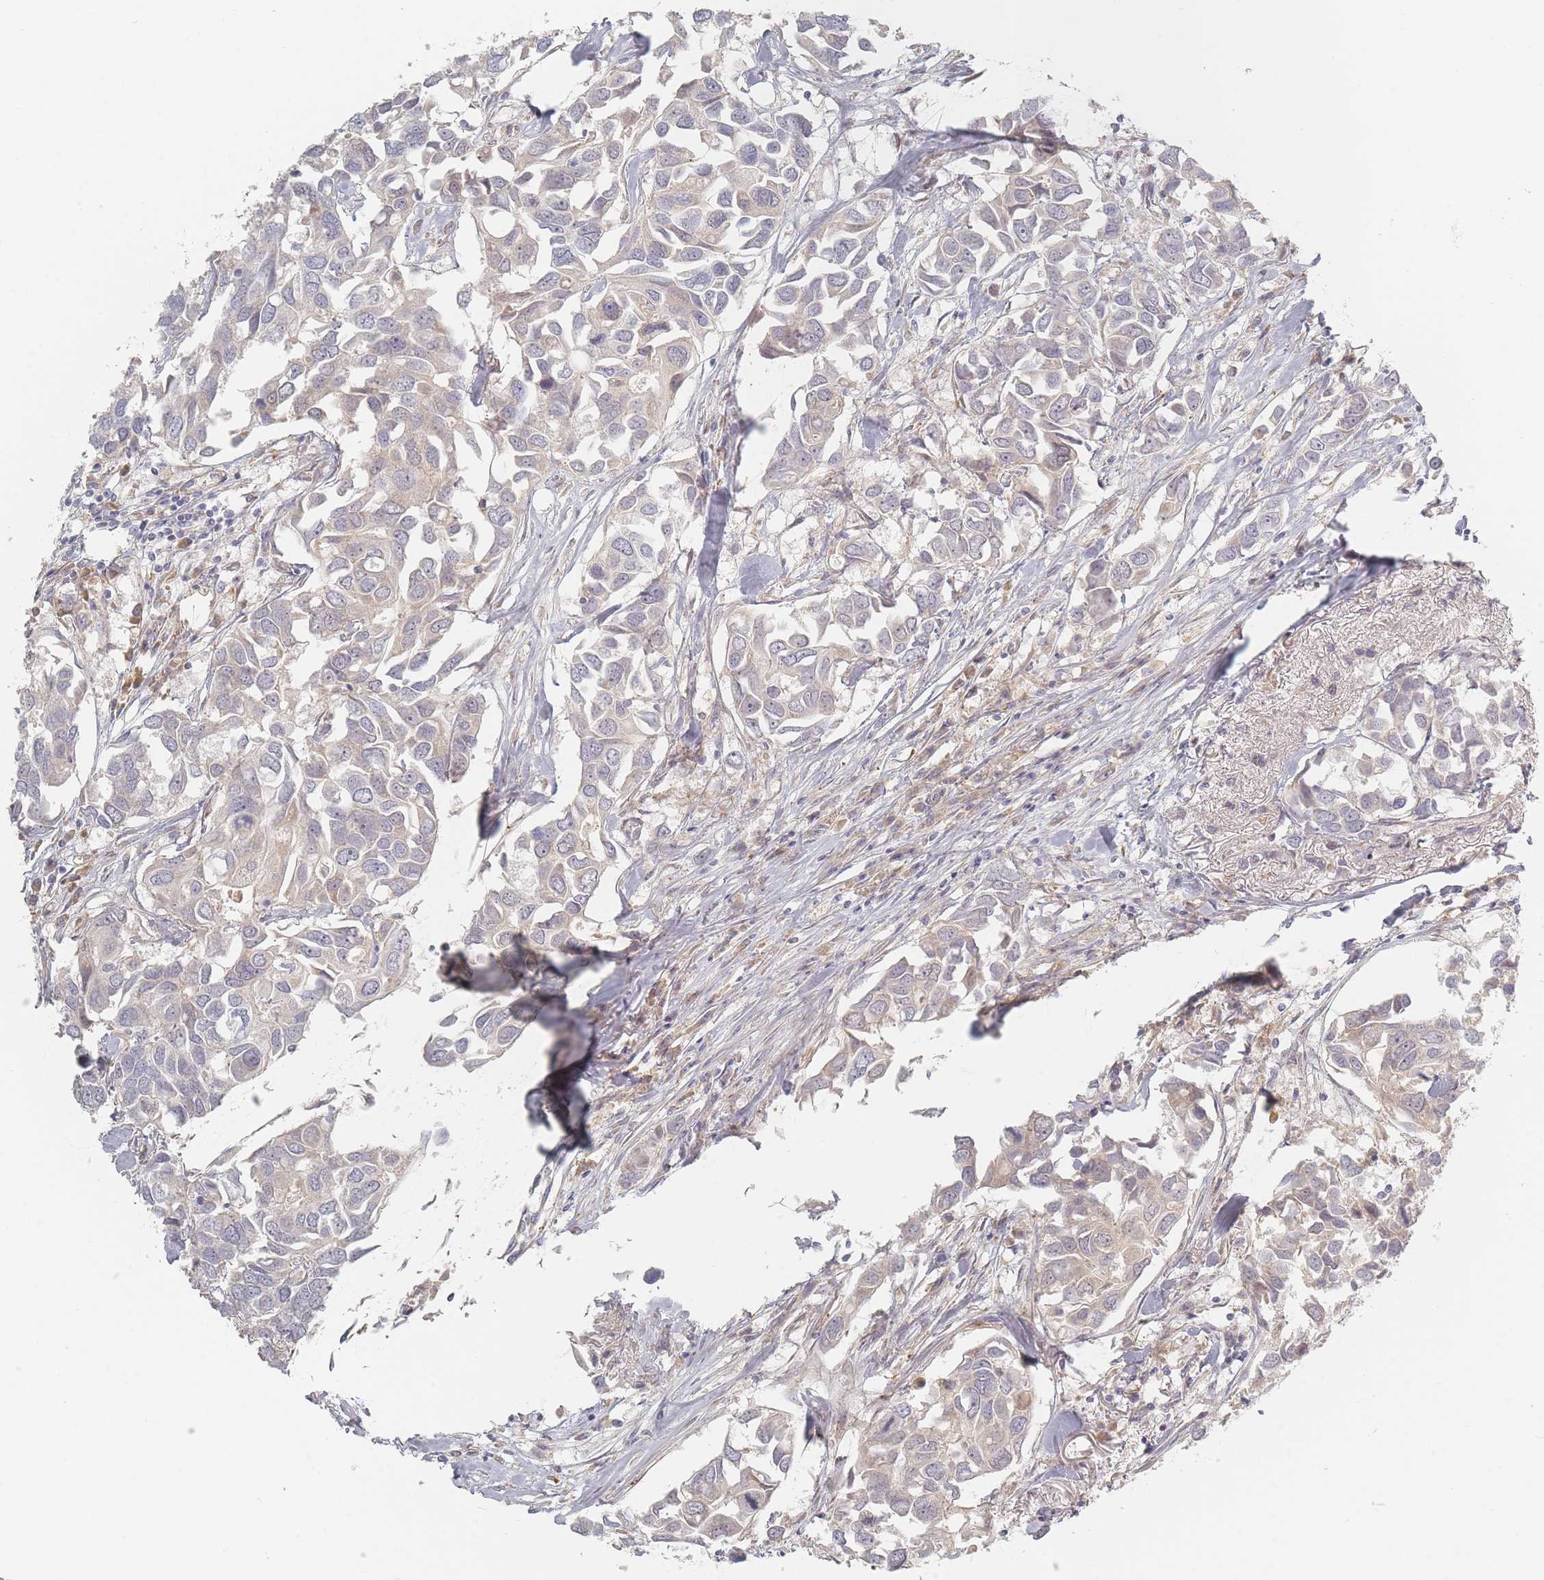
{"staining": {"intensity": "negative", "quantity": "none", "location": "none"}, "tissue": "breast cancer", "cell_type": "Tumor cells", "image_type": "cancer", "snomed": [{"axis": "morphology", "description": "Duct carcinoma"}, {"axis": "topography", "description": "Breast"}], "caption": "Immunohistochemical staining of breast cancer (intraductal carcinoma) reveals no significant expression in tumor cells. The staining was performed using DAB to visualize the protein expression in brown, while the nuclei were stained in blue with hematoxylin (Magnification: 20x).", "gene": "ZKSCAN7", "patient": {"sex": "female", "age": 83}}